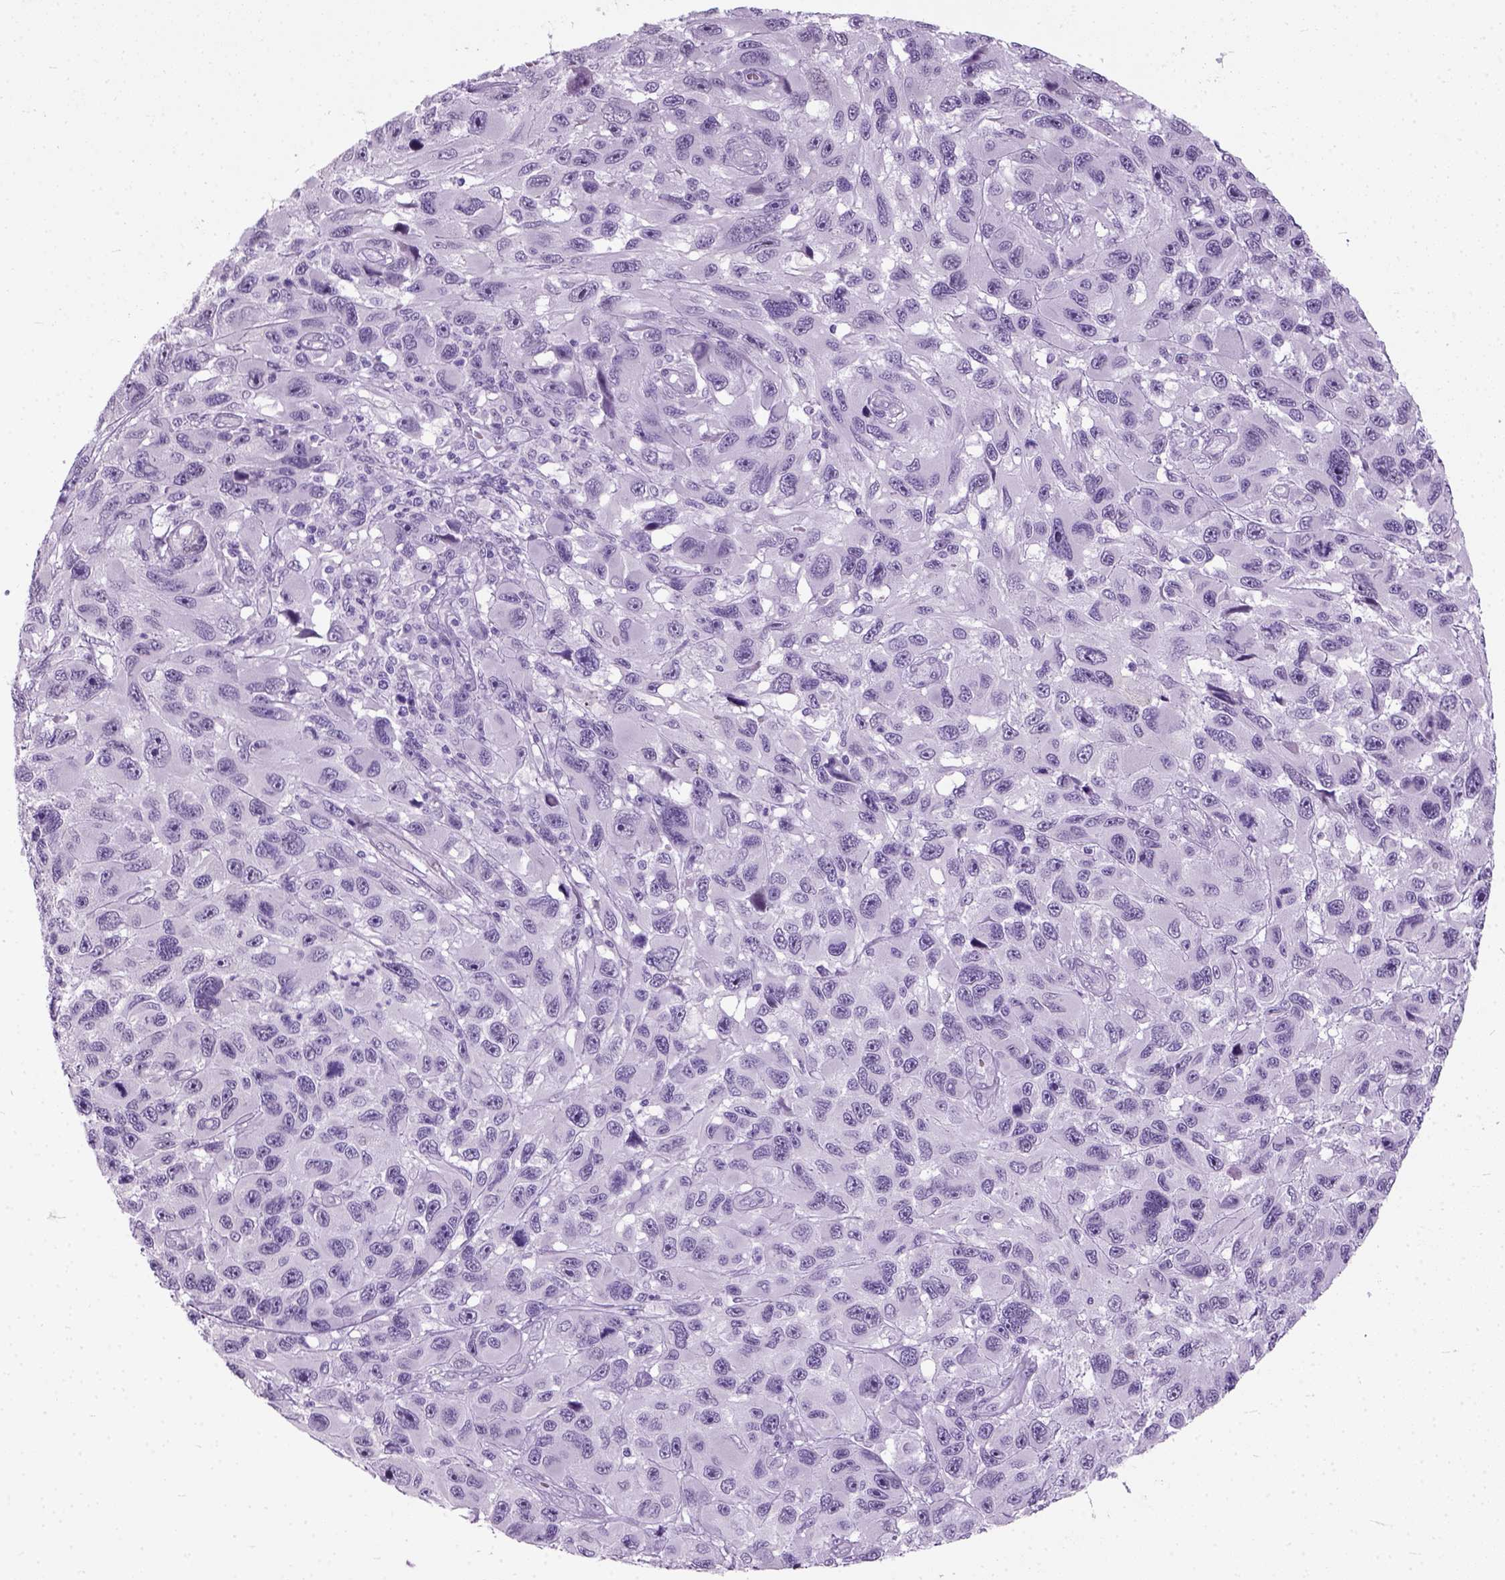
{"staining": {"intensity": "negative", "quantity": "none", "location": "none"}, "tissue": "melanoma", "cell_type": "Tumor cells", "image_type": "cancer", "snomed": [{"axis": "morphology", "description": "Malignant melanoma, NOS"}, {"axis": "topography", "description": "Skin"}], "caption": "IHC micrograph of neoplastic tissue: human malignant melanoma stained with DAB (3,3'-diaminobenzidine) shows no significant protein staining in tumor cells. The staining is performed using DAB (3,3'-diaminobenzidine) brown chromogen with nuclei counter-stained in using hematoxylin.", "gene": "AXDND1", "patient": {"sex": "male", "age": 53}}